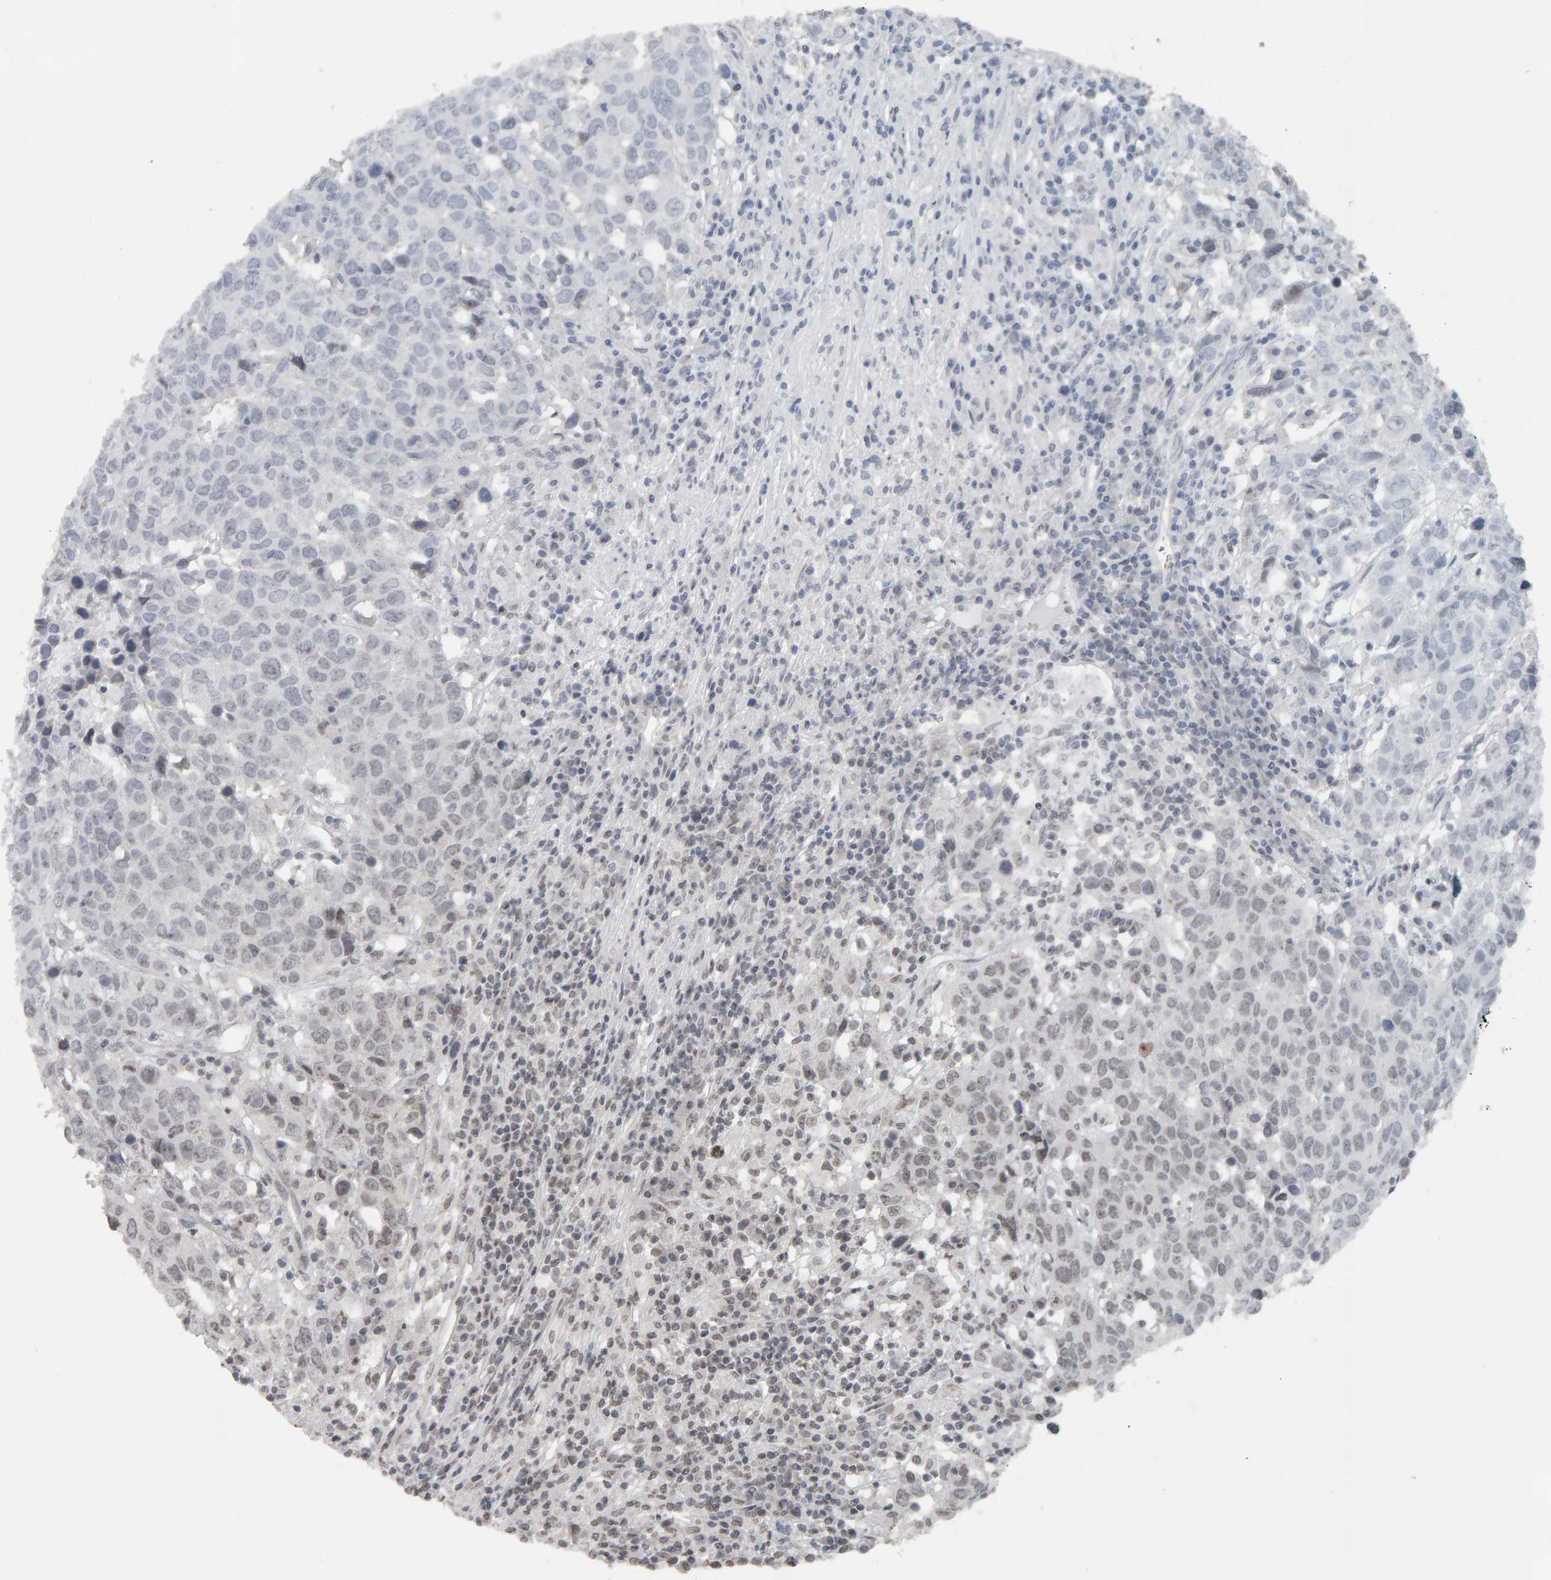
{"staining": {"intensity": "weak", "quantity": "<25%", "location": "nuclear"}, "tissue": "head and neck cancer", "cell_type": "Tumor cells", "image_type": "cancer", "snomed": [{"axis": "morphology", "description": "Squamous cell carcinoma, NOS"}, {"axis": "topography", "description": "Head-Neck"}], "caption": "High magnification brightfield microscopy of head and neck cancer (squamous cell carcinoma) stained with DAB (3,3'-diaminobenzidine) (brown) and counterstained with hematoxylin (blue): tumor cells show no significant staining.", "gene": "AFF4", "patient": {"sex": "male", "age": 66}}